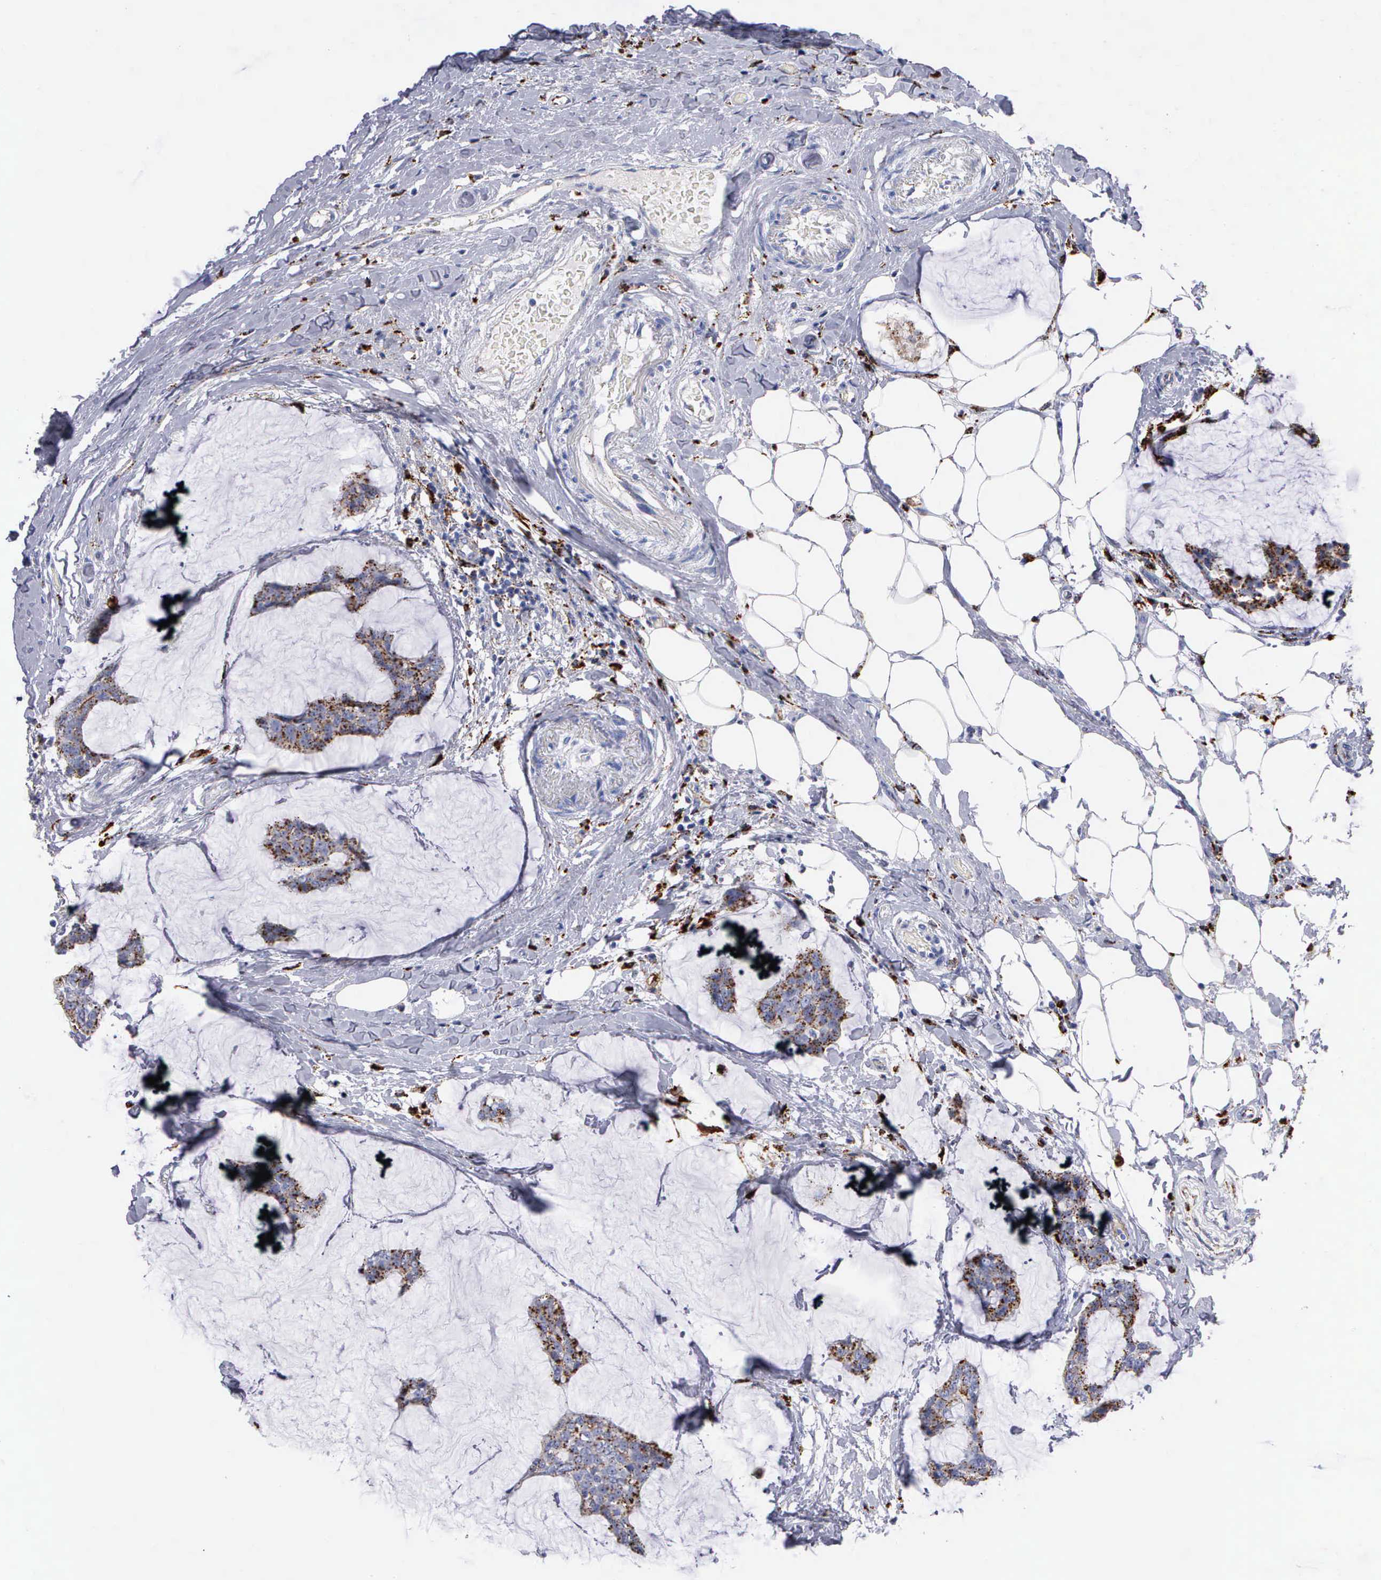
{"staining": {"intensity": "weak", "quantity": "25%-75%", "location": "cytoplasmic/membranous"}, "tissue": "breast cancer", "cell_type": "Tumor cells", "image_type": "cancer", "snomed": [{"axis": "morphology", "description": "Duct carcinoma"}, {"axis": "topography", "description": "Breast"}], "caption": "Breast cancer tissue demonstrates weak cytoplasmic/membranous positivity in about 25%-75% of tumor cells", "gene": "CTSH", "patient": {"sex": "female", "age": 93}}